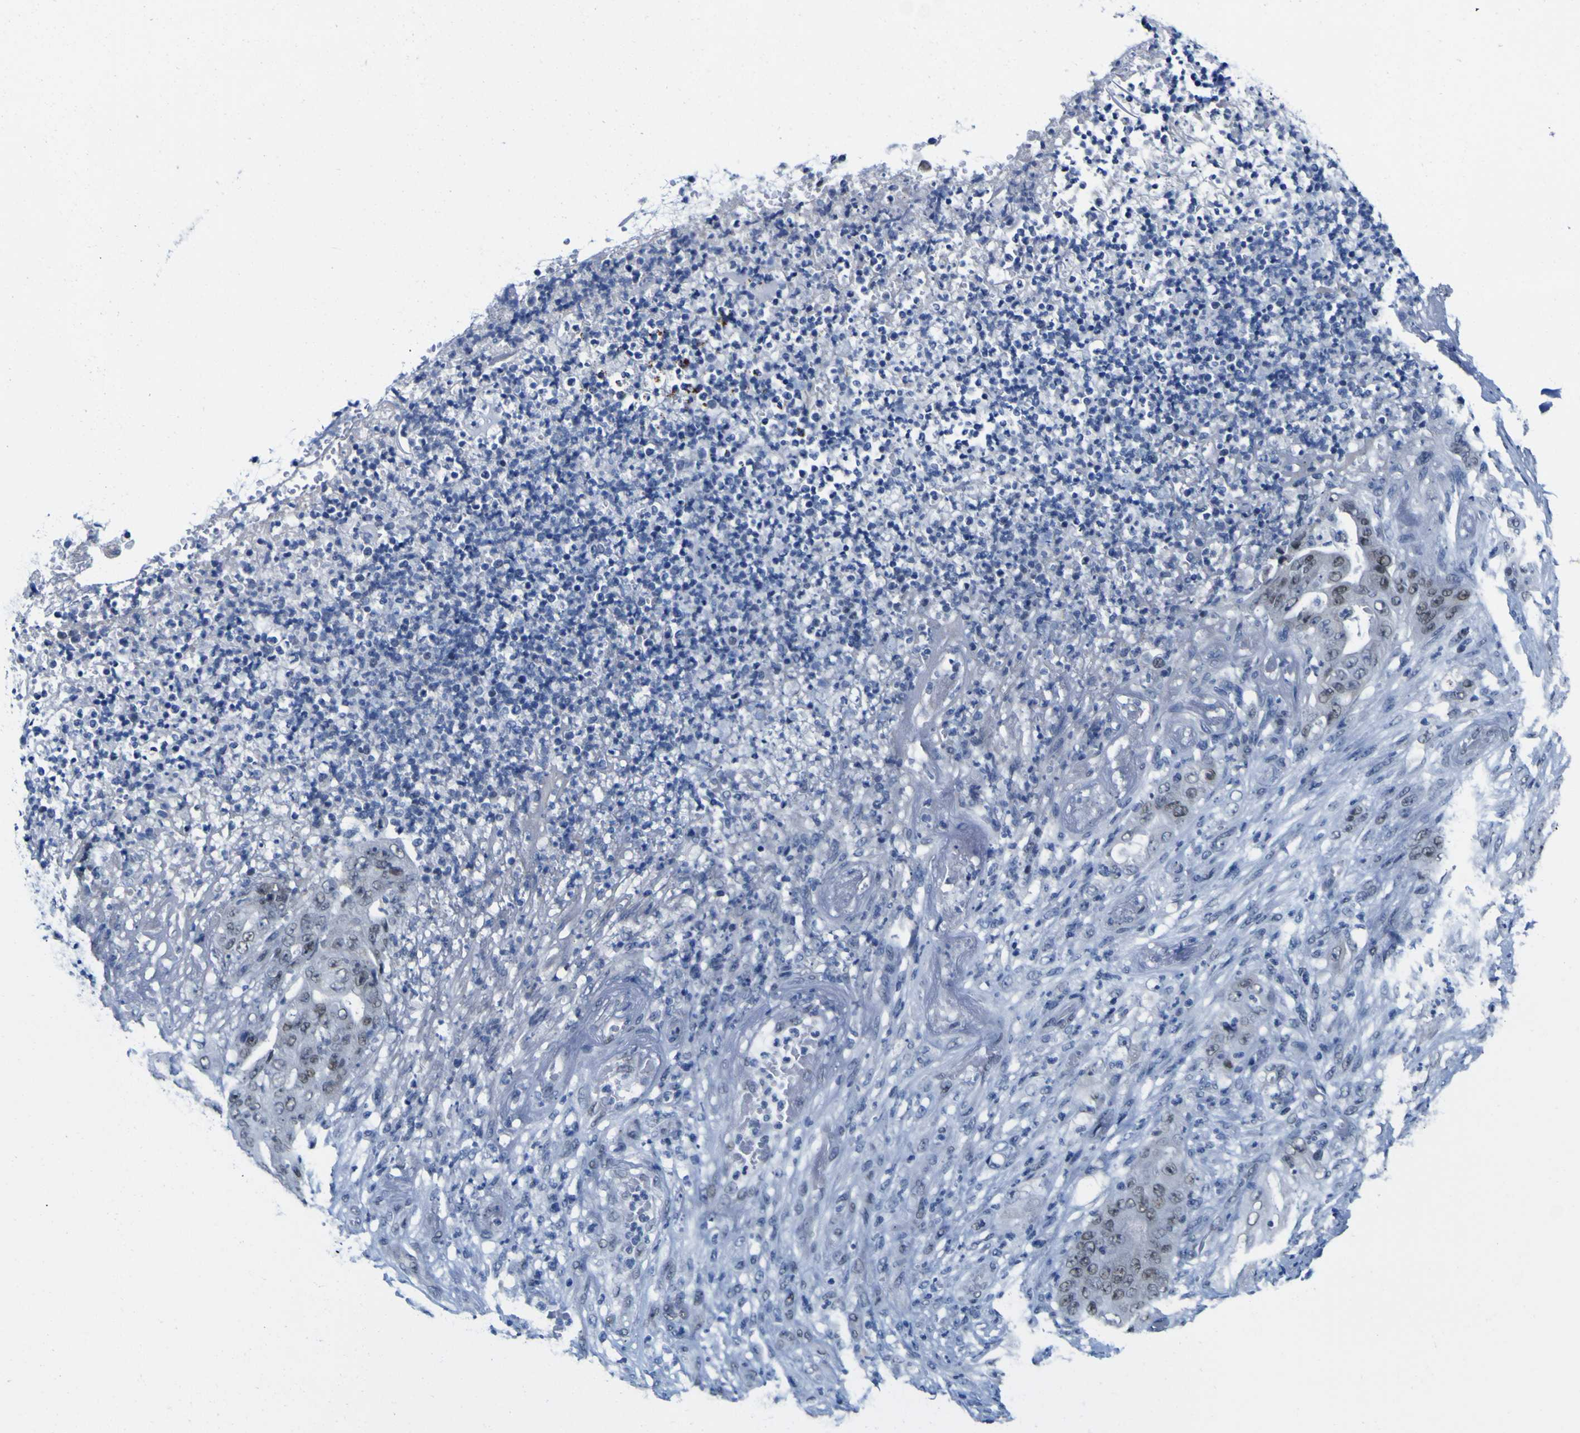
{"staining": {"intensity": "weak", "quantity": "<25%", "location": "nuclear"}, "tissue": "stomach cancer", "cell_type": "Tumor cells", "image_type": "cancer", "snomed": [{"axis": "morphology", "description": "Adenocarcinoma, NOS"}, {"axis": "topography", "description": "Stomach"}], "caption": "Human stomach adenocarcinoma stained for a protein using IHC demonstrates no expression in tumor cells.", "gene": "MBD3", "patient": {"sex": "female", "age": 73}}